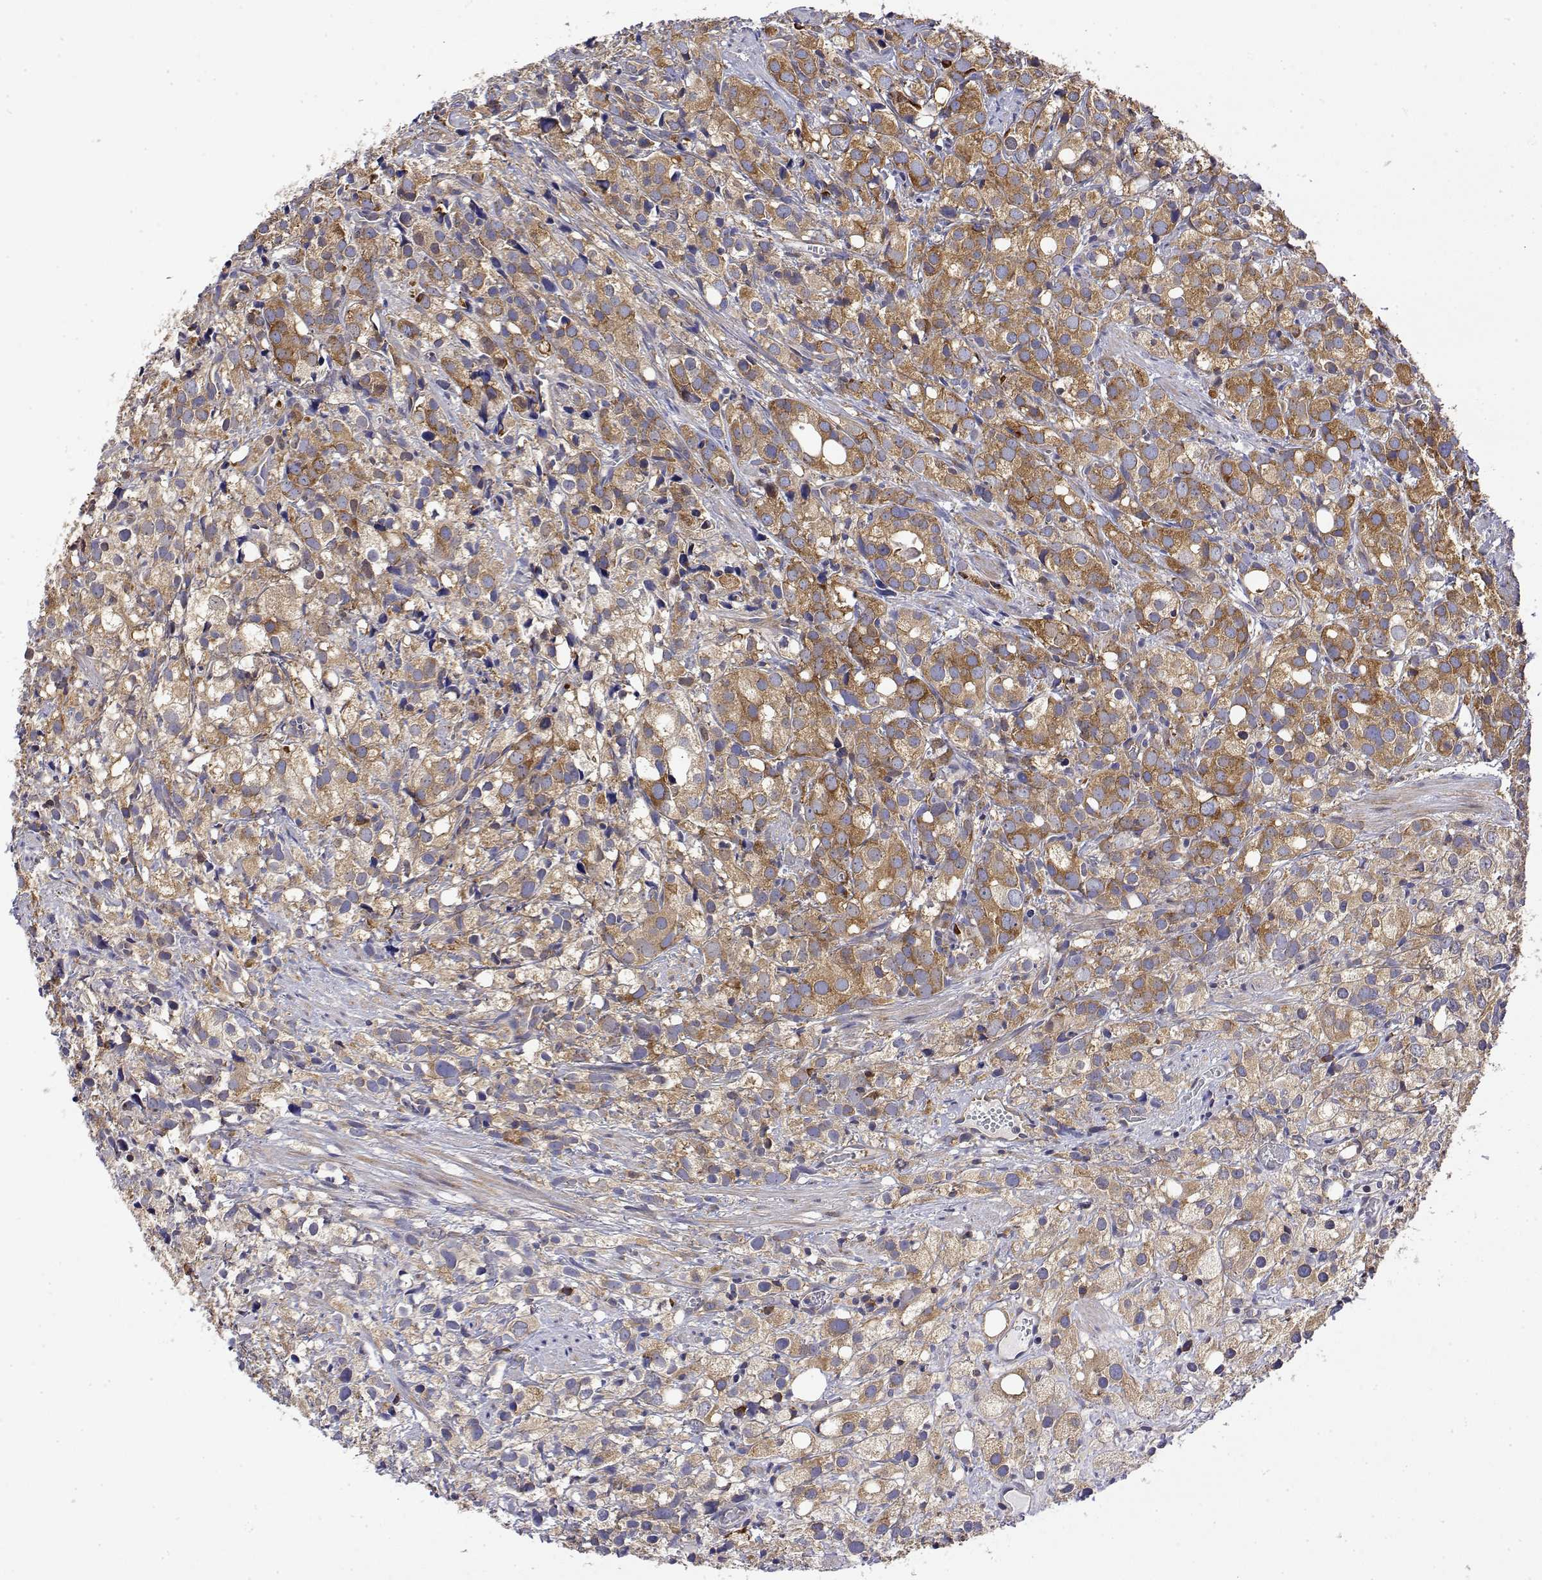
{"staining": {"intensity": "moderate", "quantity": ">75%", "location": "cytoplasmic/membranous"}, "tissue": "prostate cancer", "cell_type": "Tumor cells", "image_type": "cancer", "snomed": [{"axis": "morphology", "description": "Adenocarcinoma, High grade"}, {"axis": "topography", "description": "Prostate"}], "caption": "A histopathology image of prostate cancer (high-grade adenocarcinoma) stained for a protein exhibits moderate cytoplasmic/membranous brown staining in tumor cells.", "gene": "EEF1G", "patient": {"sex": "male", "age": 86}}